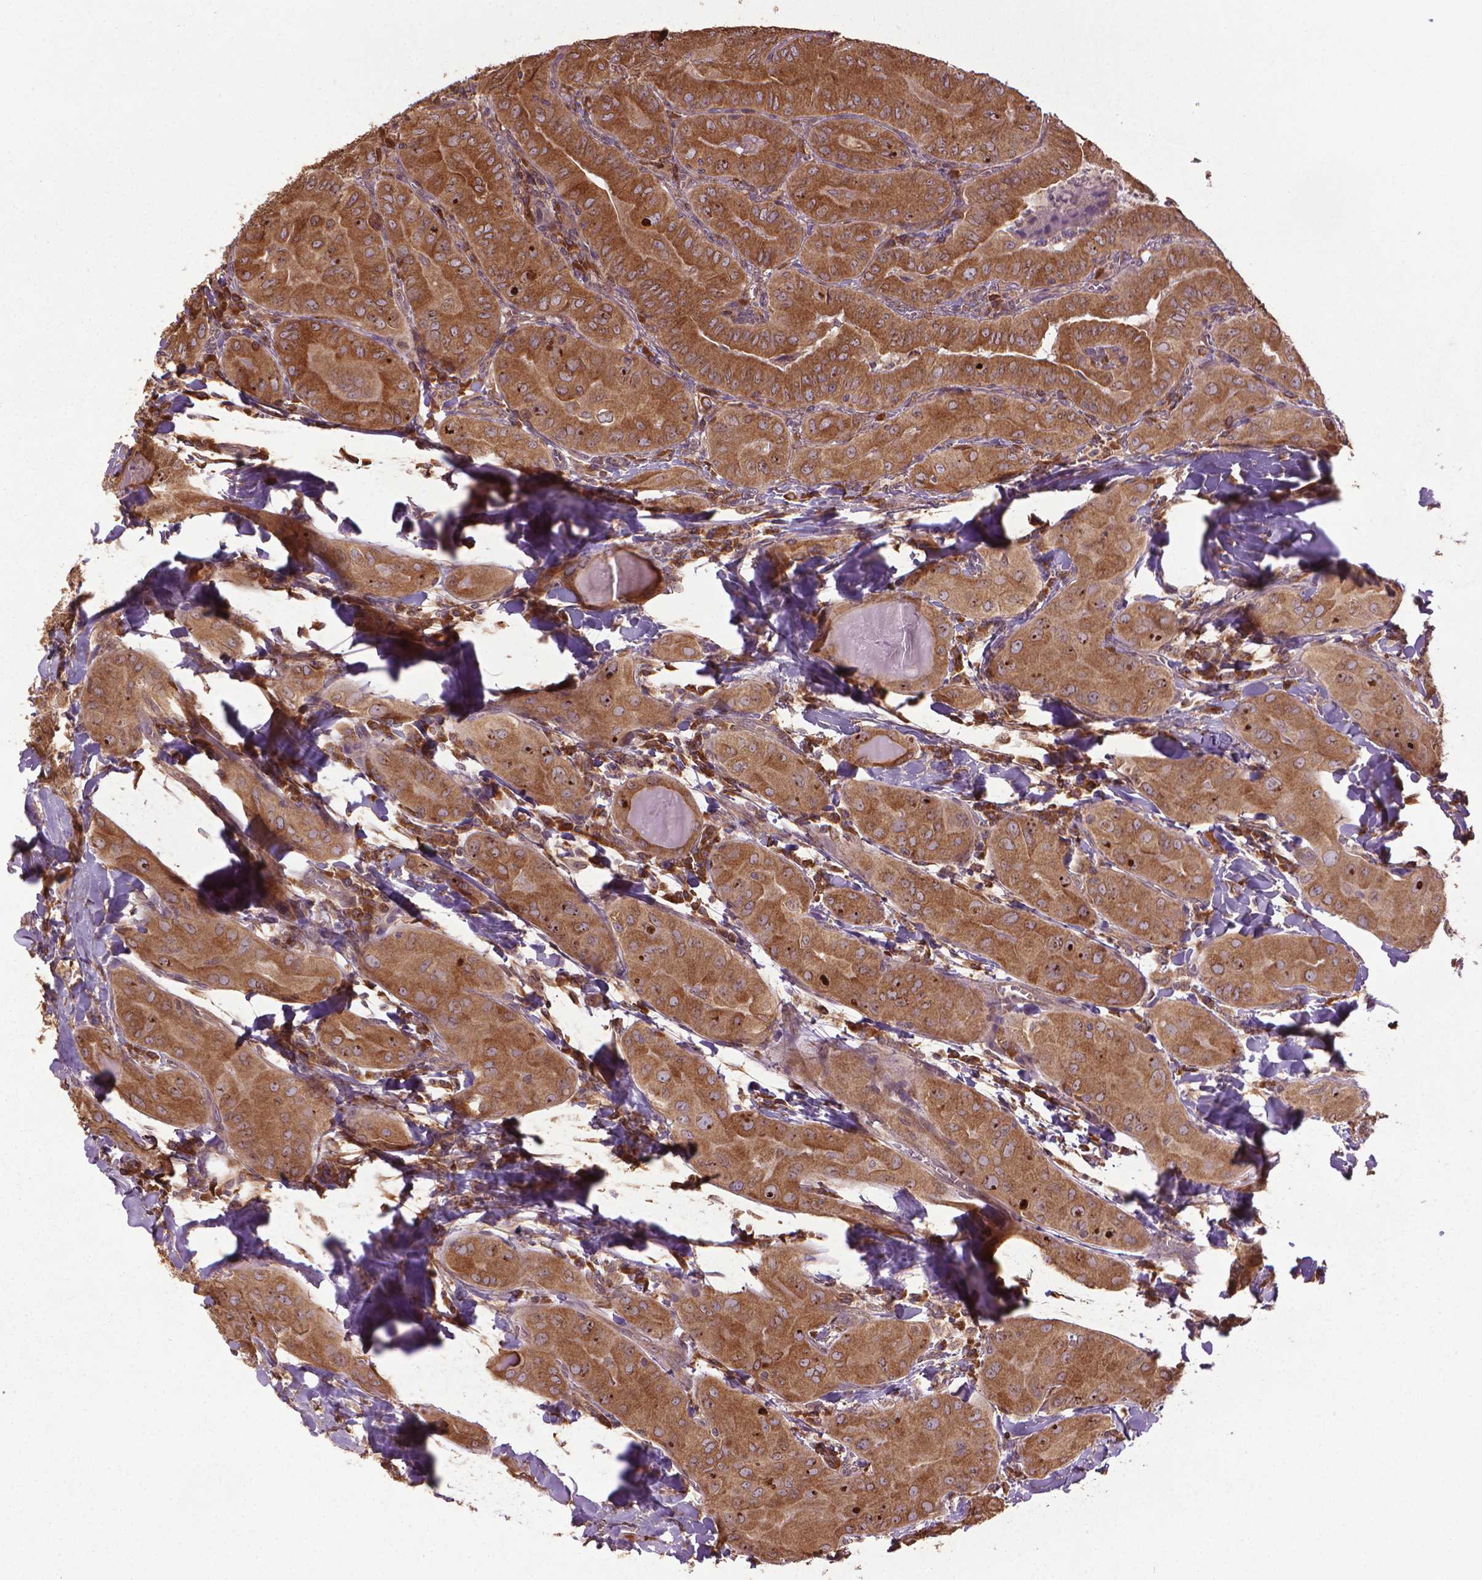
{"staining": {"intensity": "moderate", "quantity": ">75%", "location": "cytoplasmic/membranous"}, "tissue": "thyroid cancer", "cell_type": "Tumor cells", "image_type": "cancer", "snomed": [{"axis": "morphology", "description": "Papillary adenocarcinoma, NOS"}, {"axis": "topography", "description": "Thyroid gland"}], "caption": "Thyroid papillary adenocarcinoma tissue shows moderate cytoplasmic/membranous staining in approximately >75% of tumor cells (IHC, brightfield microscopy, high magnification).", "gene": "GAS1", "patient": {"sex": "female", "age": 37}}